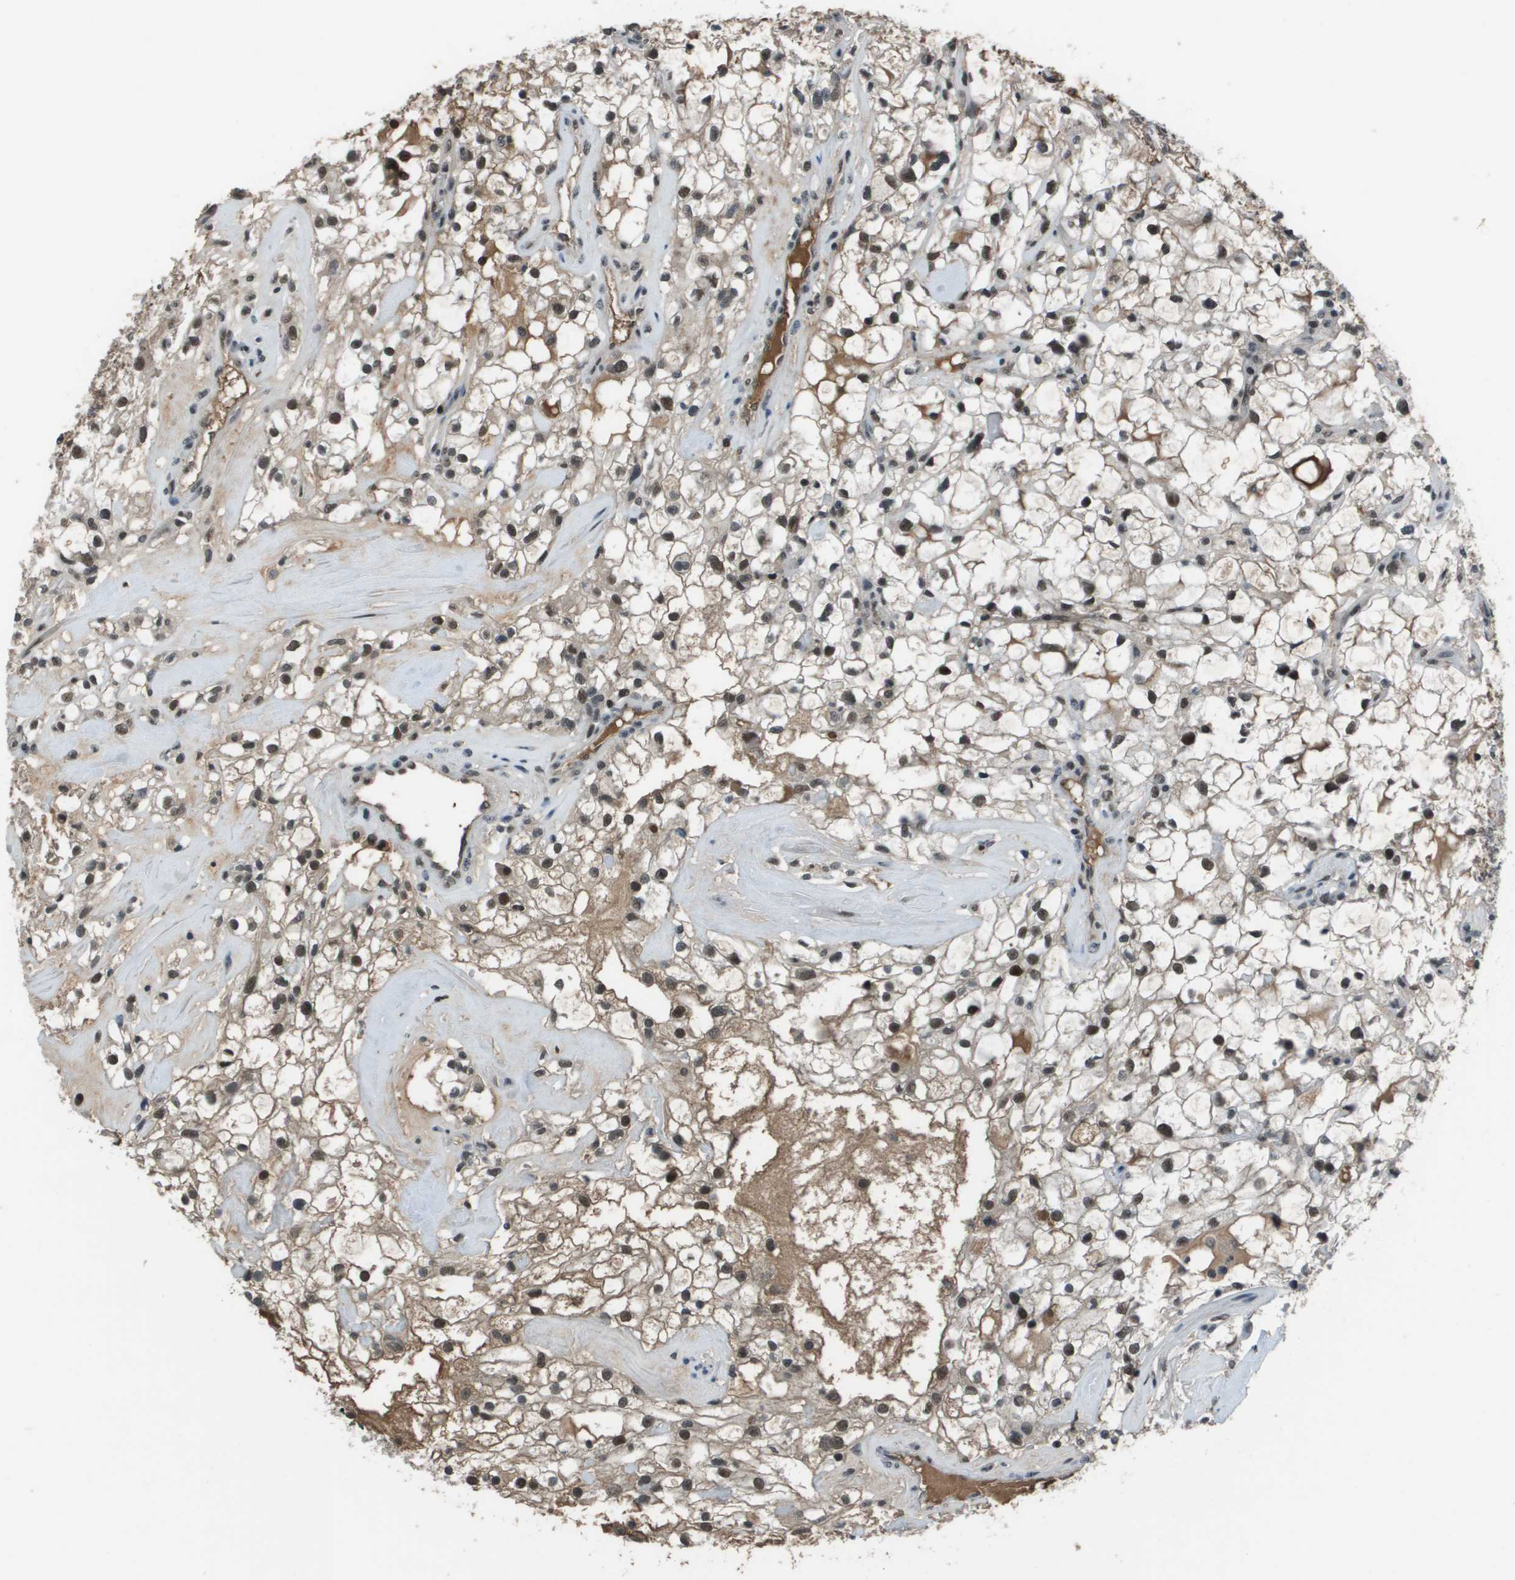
{"staining": {"intensity": "strong", "quantity": "25%-75%", "location": "nuclear"}, "tissue": "renal cancer", "cell_type": "Tumor cells", "image_type": "cancer", "snomed": [{"axis": "morphology", "description": "Adenocarcinoma, NOS"}, {"axis": "topography", "description": "Kidney"}], "caption": "Renal cancer stained with a brown dye reveals strong nuclear positive positivity in about 25%-75% of tumor cells.", "gene": "THRAP3", "patient": {"sex": "female", "age": 60}}